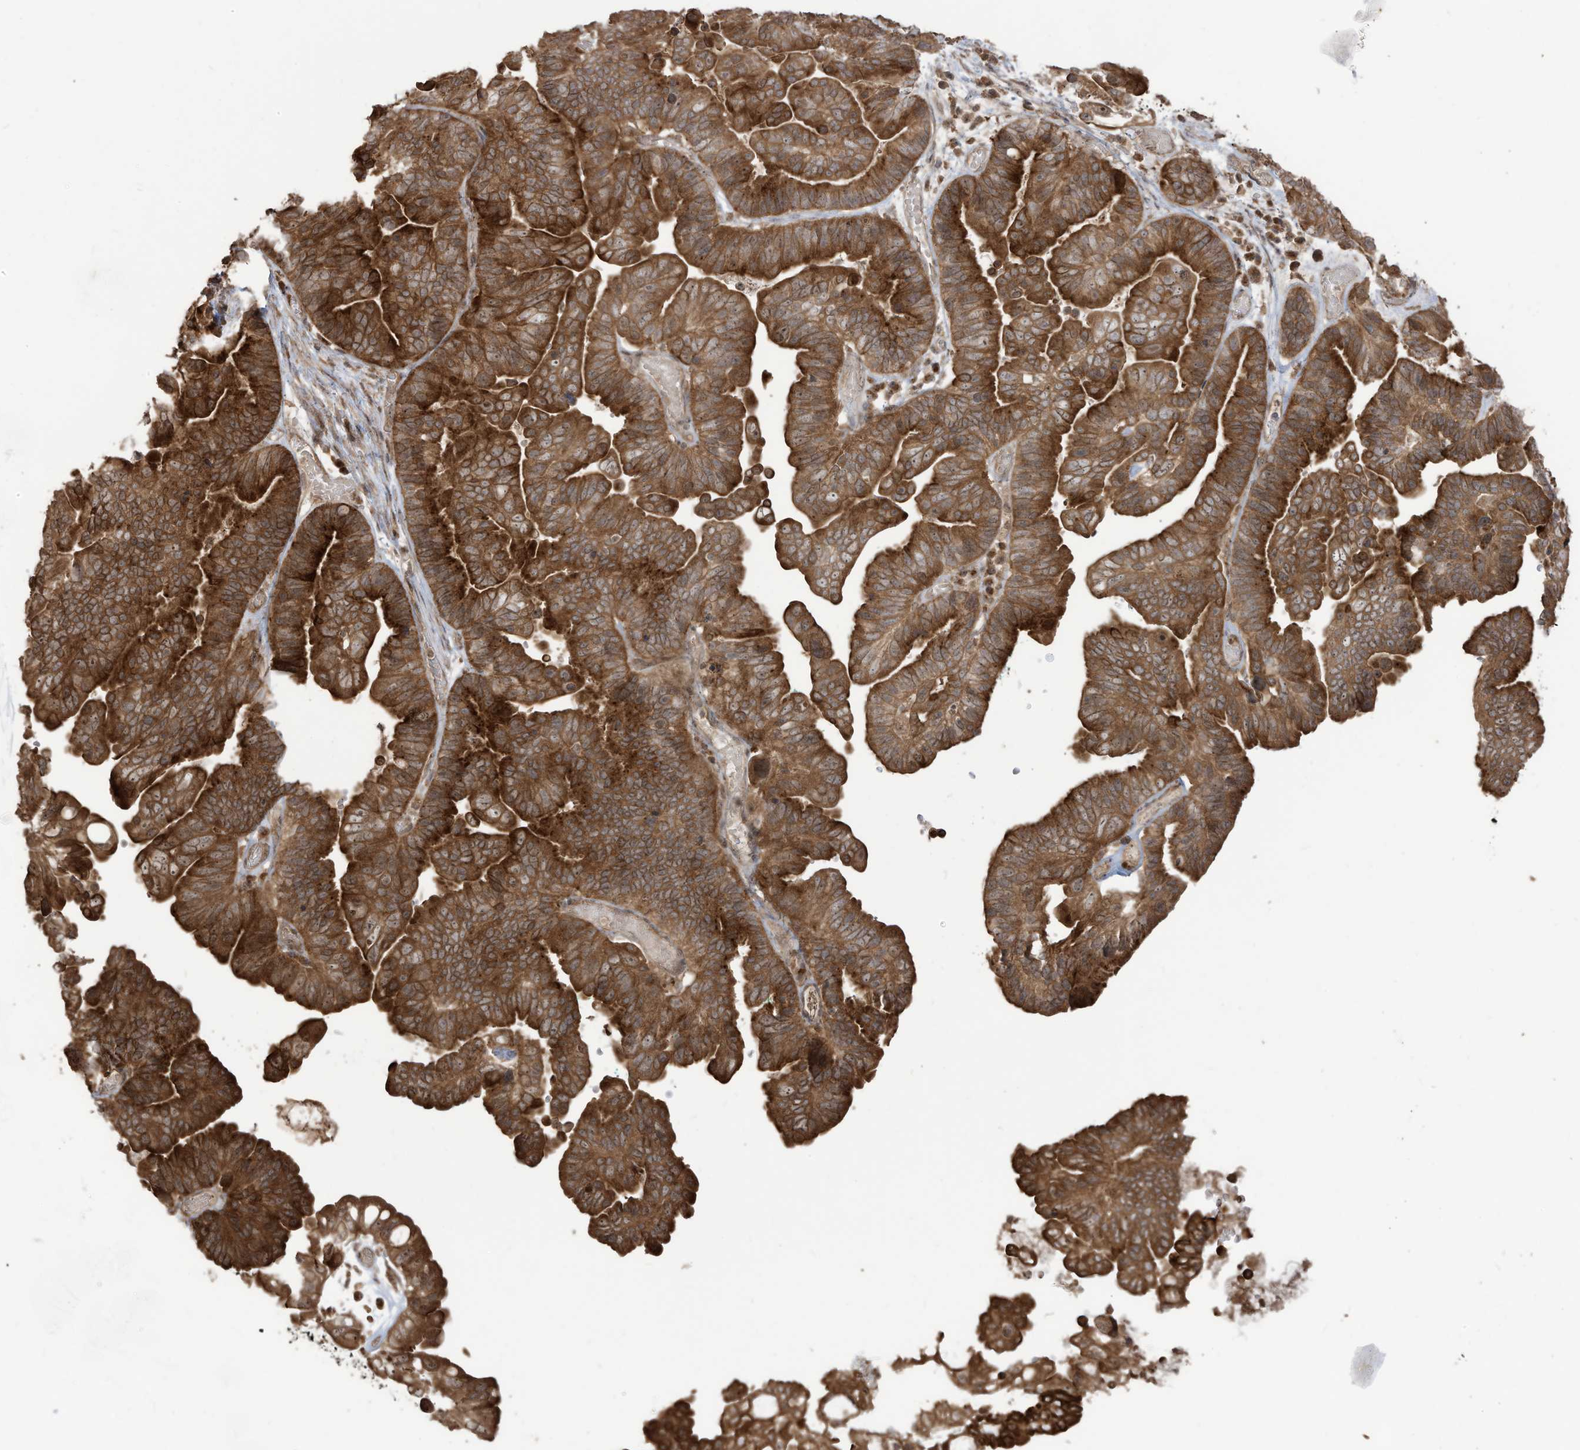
{"staining": {"intensity": "strong", "quantity": ">75%", "location": "cytoplasmic/membranous,nuclear"}, "tissue": "ovarian cancer", "cell_type": "Tumor cells", "image_type": "cancer", "snomed": [{"axis": "morphology", "description": "Cystadenocarcinoma, serous, NOS"}, {"axis": "topography", "description": "Ovary"}], "caption": "Immunohistochemistry (IHC) histopathology image of human ovarian cancer (serous cystadenocarcinoma) stained for a protein (brown), which demonstrates high levels of strong cytoplasmic/membranous and nuclear positivity in about >75% of tumor cells.", "gene": "CARF", "patient": {"sex": "female", "age": 56}}